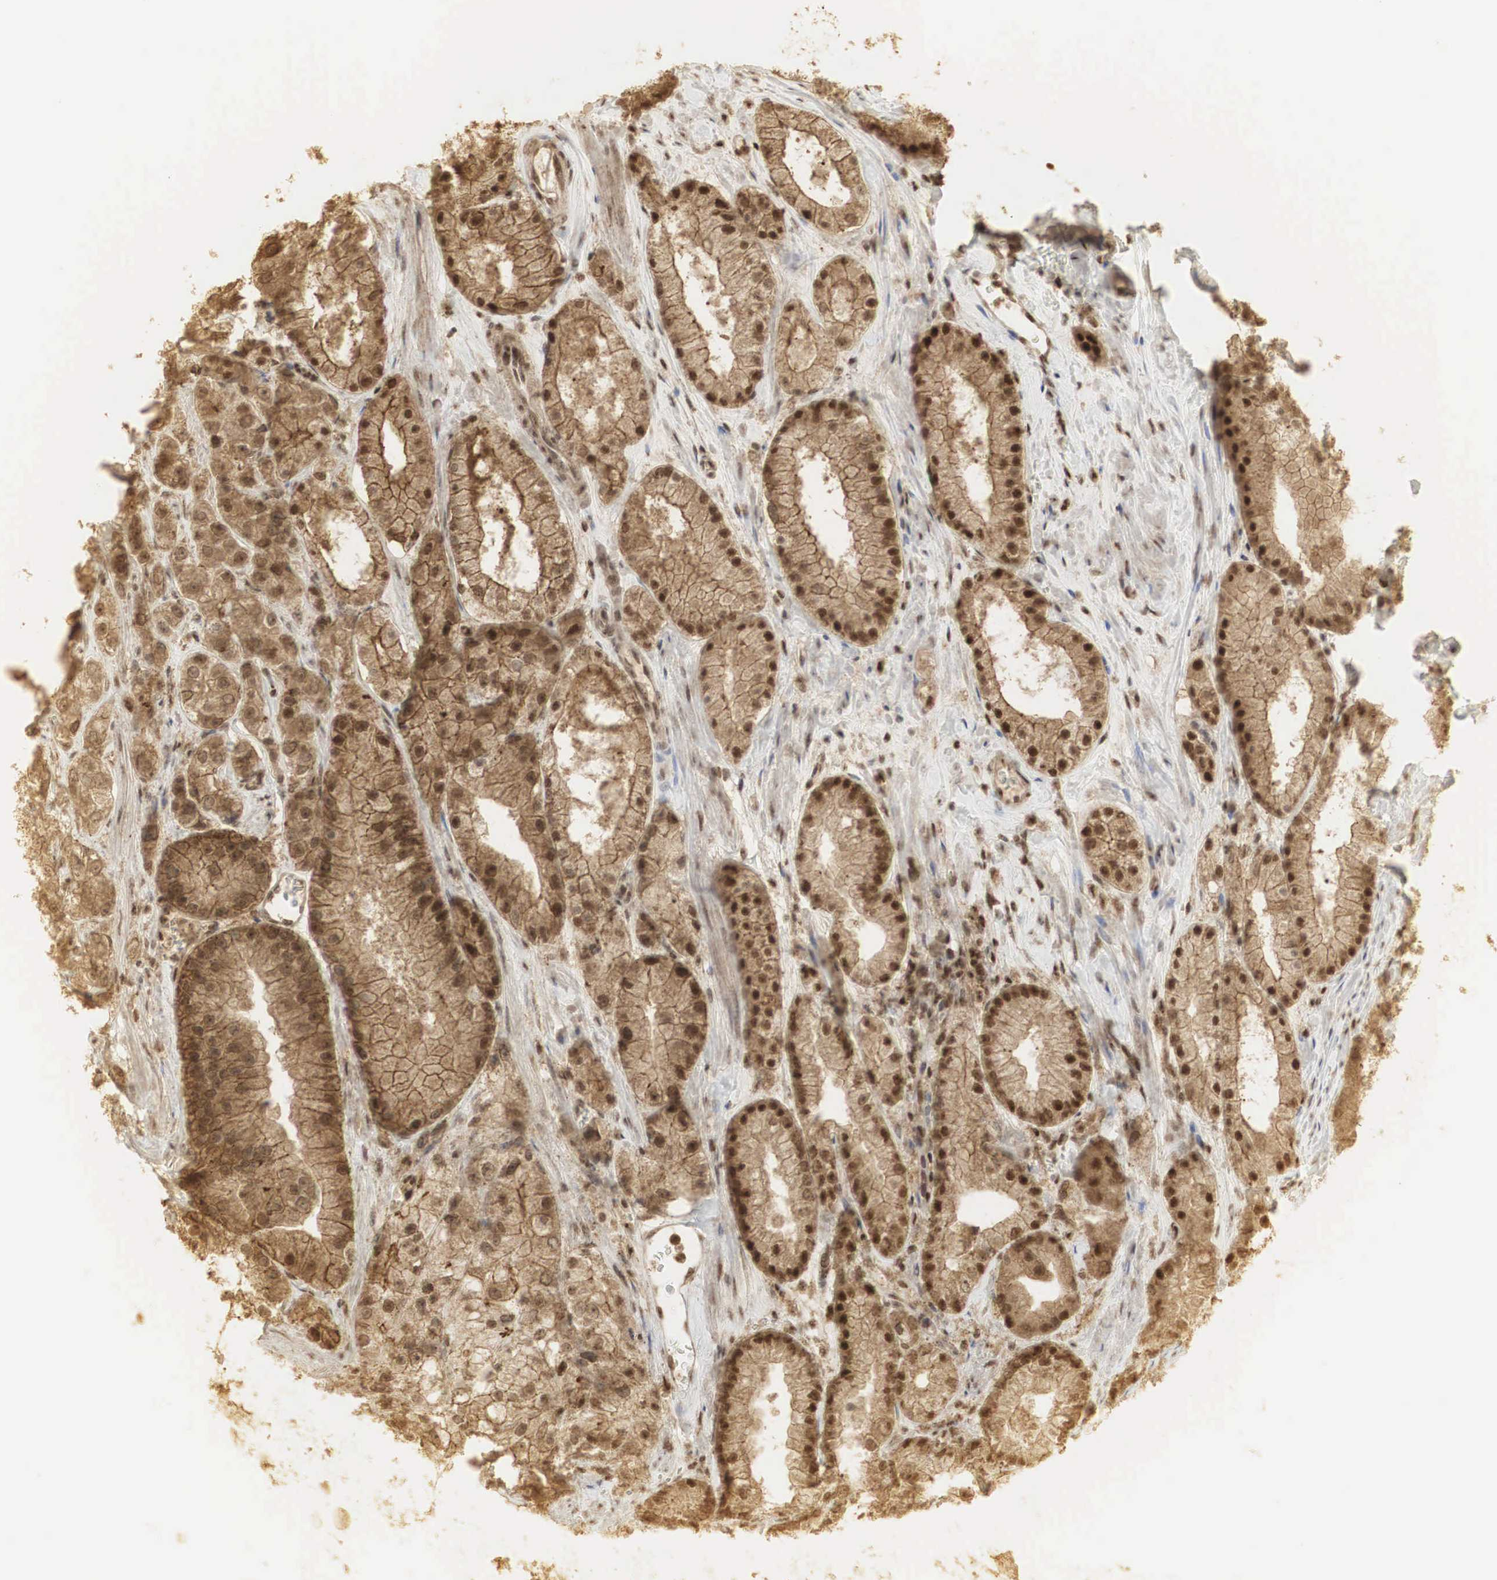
{"staining": {"intensity": "strong", "quantity": ">75%", "location": "cytoplasmic/membranous,nuclear"}, "tissue": "prostate cancer", "cell_type": "Tumor cells", "image_type": "cancer", "snomed": [{"axis": "morphology", "description": "Adenocarcinoma, Medium grade"}, {"axis": "topography", "description": "Prostate"}], "caption": "About >75% of tumor cells in human adenocarcinoma (medium-grade) (prostate) display strong cytoplasmic/membranous and nuclear protein expression as visualized by brown immunohistochemical staining.", "gene": "RNF113A", "patient": {"sex": "male", "age": 72}}